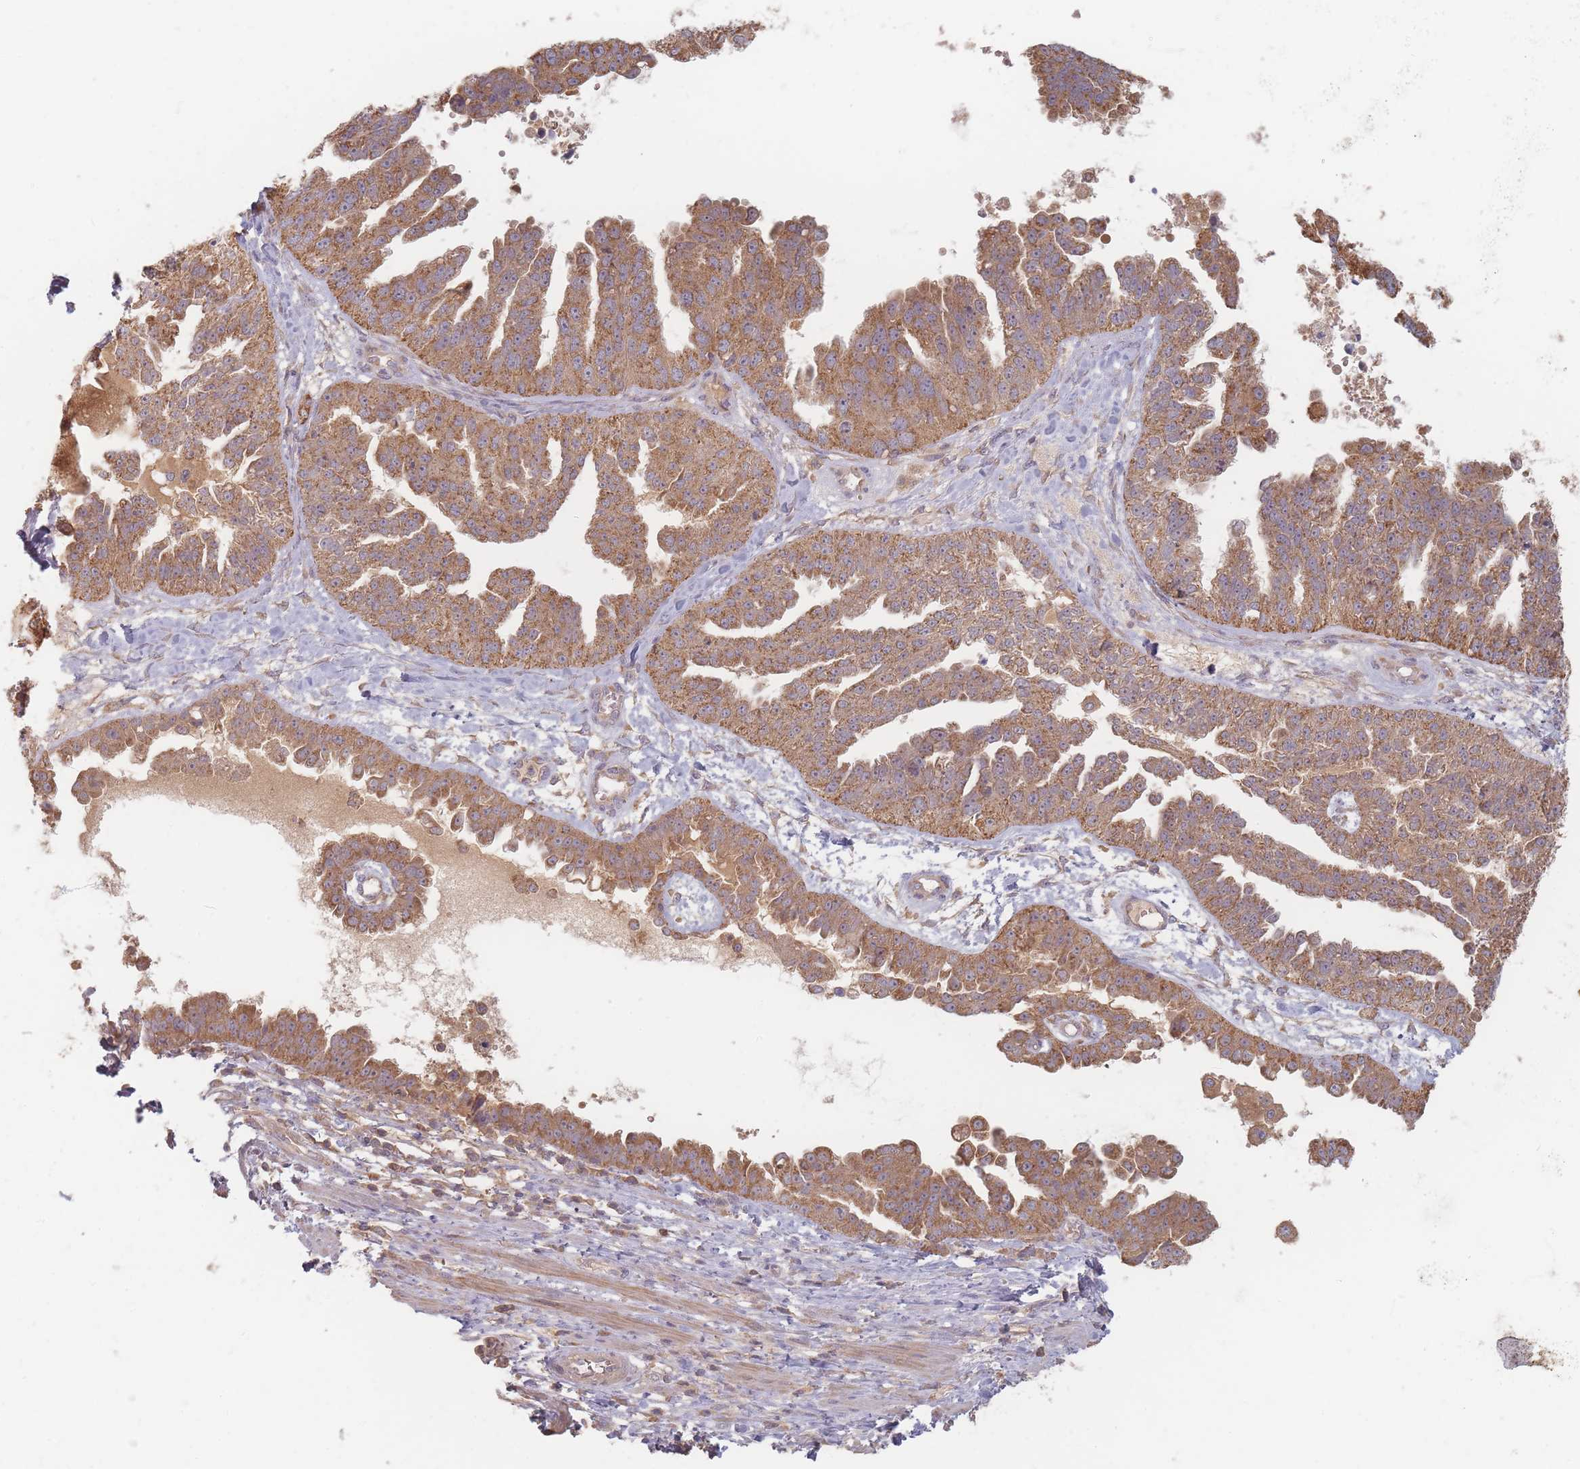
{"staining": {"intensity": "moderate", "quantity": ">75%", "location": "cytoplasmic/membranous"}, "tissue": "ovarian cancer", "cell_type": "Tumor cells", "image_type": "cancer", "snomed": [{"axis": "morphology", "description": "Cystadenocarcinoma, serous, NOS"}, {"axis": "topography", "description": "Ovary"}], "caption": "Protein staining by immunohistochemistry (IHC) shows moderate cytoplasmic/membranous expression in approximately >75% of tumor cells in ovarian cancer (serous cystadenocarcinoma).", "gene": "SLC35F3", "patient": {"sex": "female", "age": 58}}